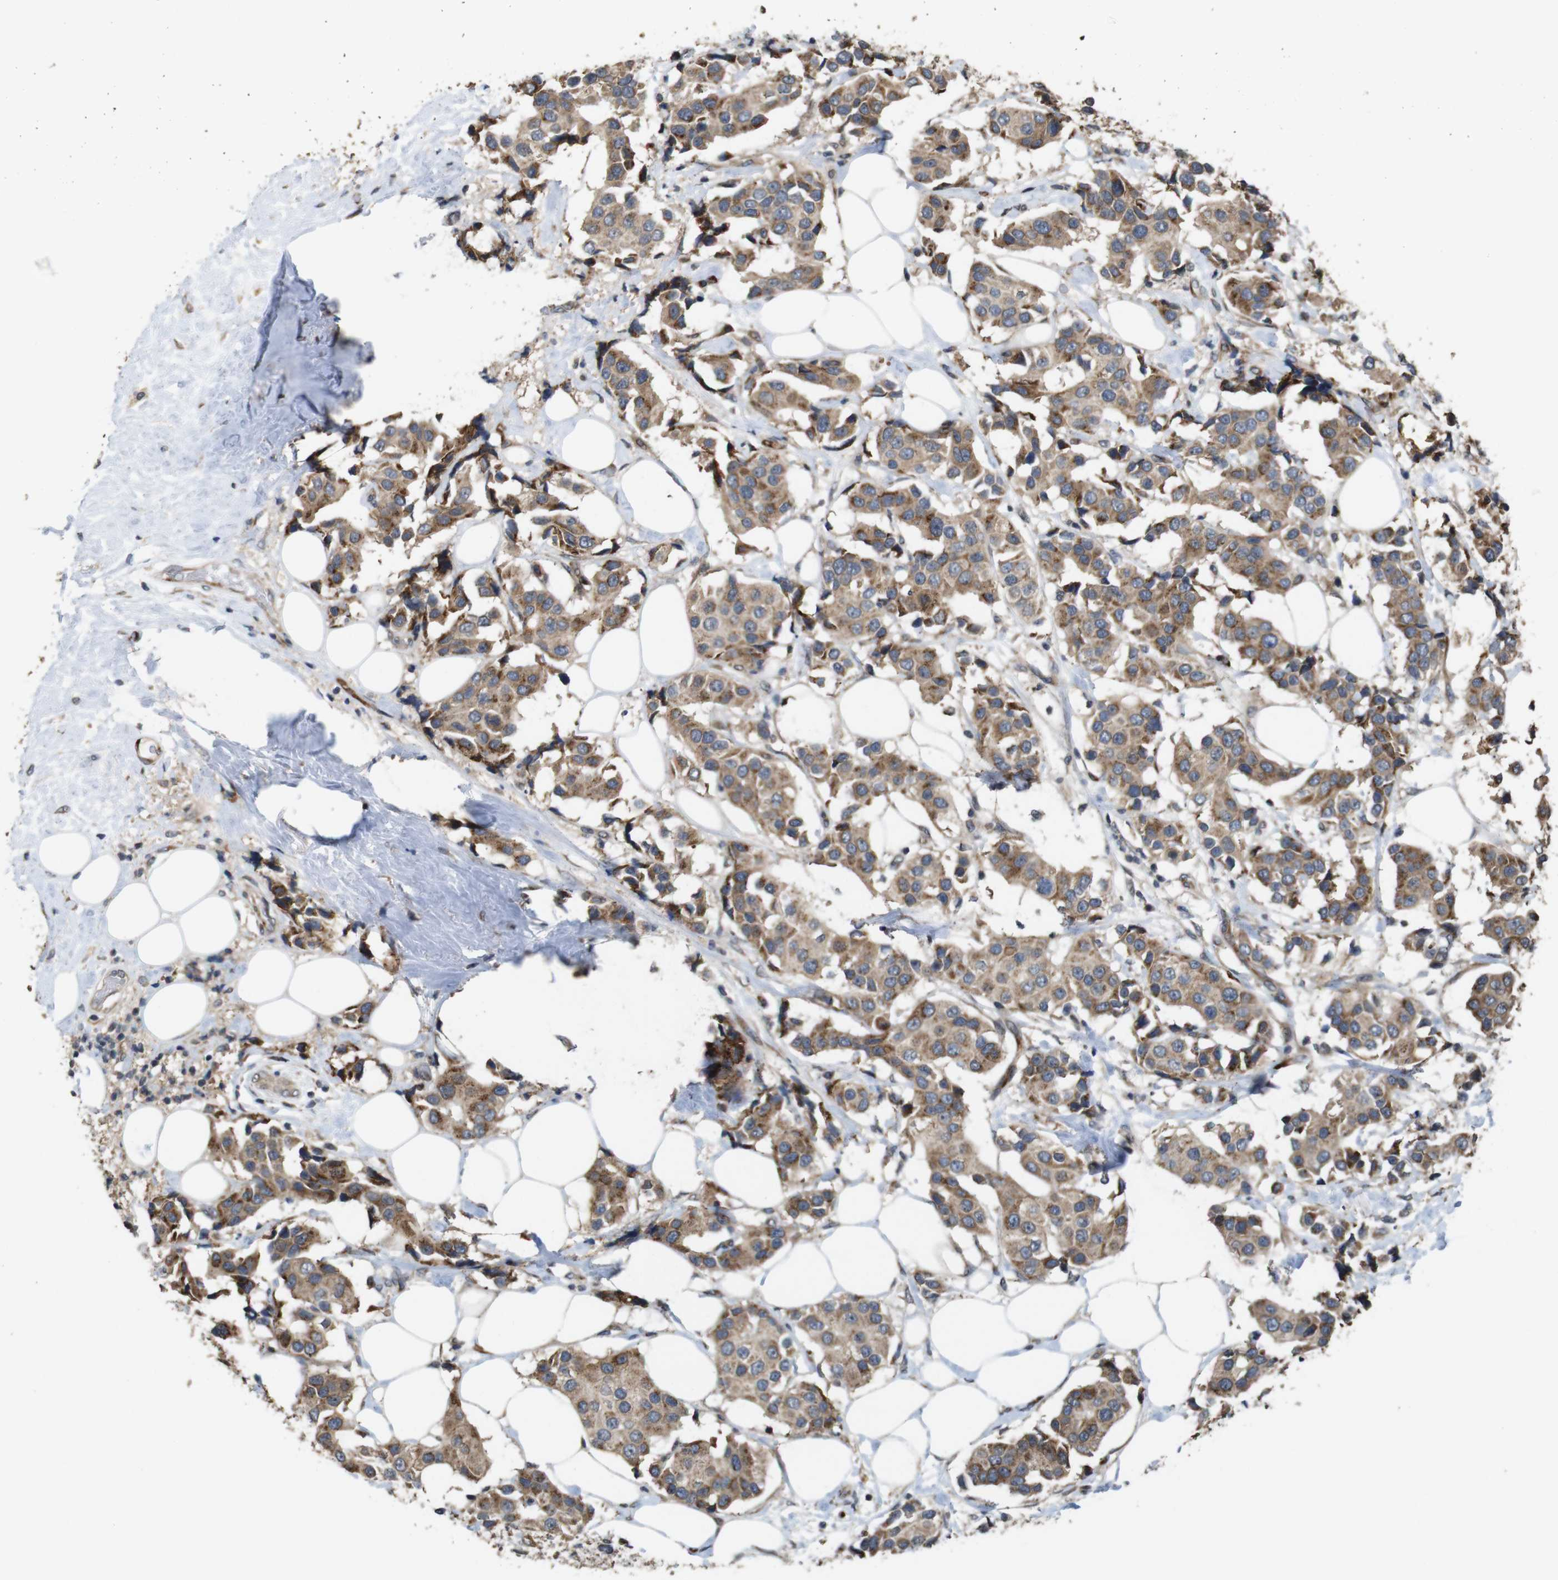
{"staining": {"intensity": "moderate", "quantity": ">75%", "location": "cytoplasmic/membranous"}, "tissue": "breast cancer", "cell_type": "Tumor cells", "image_type": "cancer", "snomed": [{"axis": "morphology", "description": "Normal tissue, NOS"}, {"axis": "morphology", "description": "Duct carcinoma"}, {"axis": "topography", "description": "Breast"}], "caption": "Immunohistochemical staining of human breast cancer (invasive ductal carcinoma) reveals medium levels of moderate cytoplasmic/membranous expression in about >75% of tumor cells.", "gene": "EFCAB14", "patient": {"sex": "female", "age": 39}}